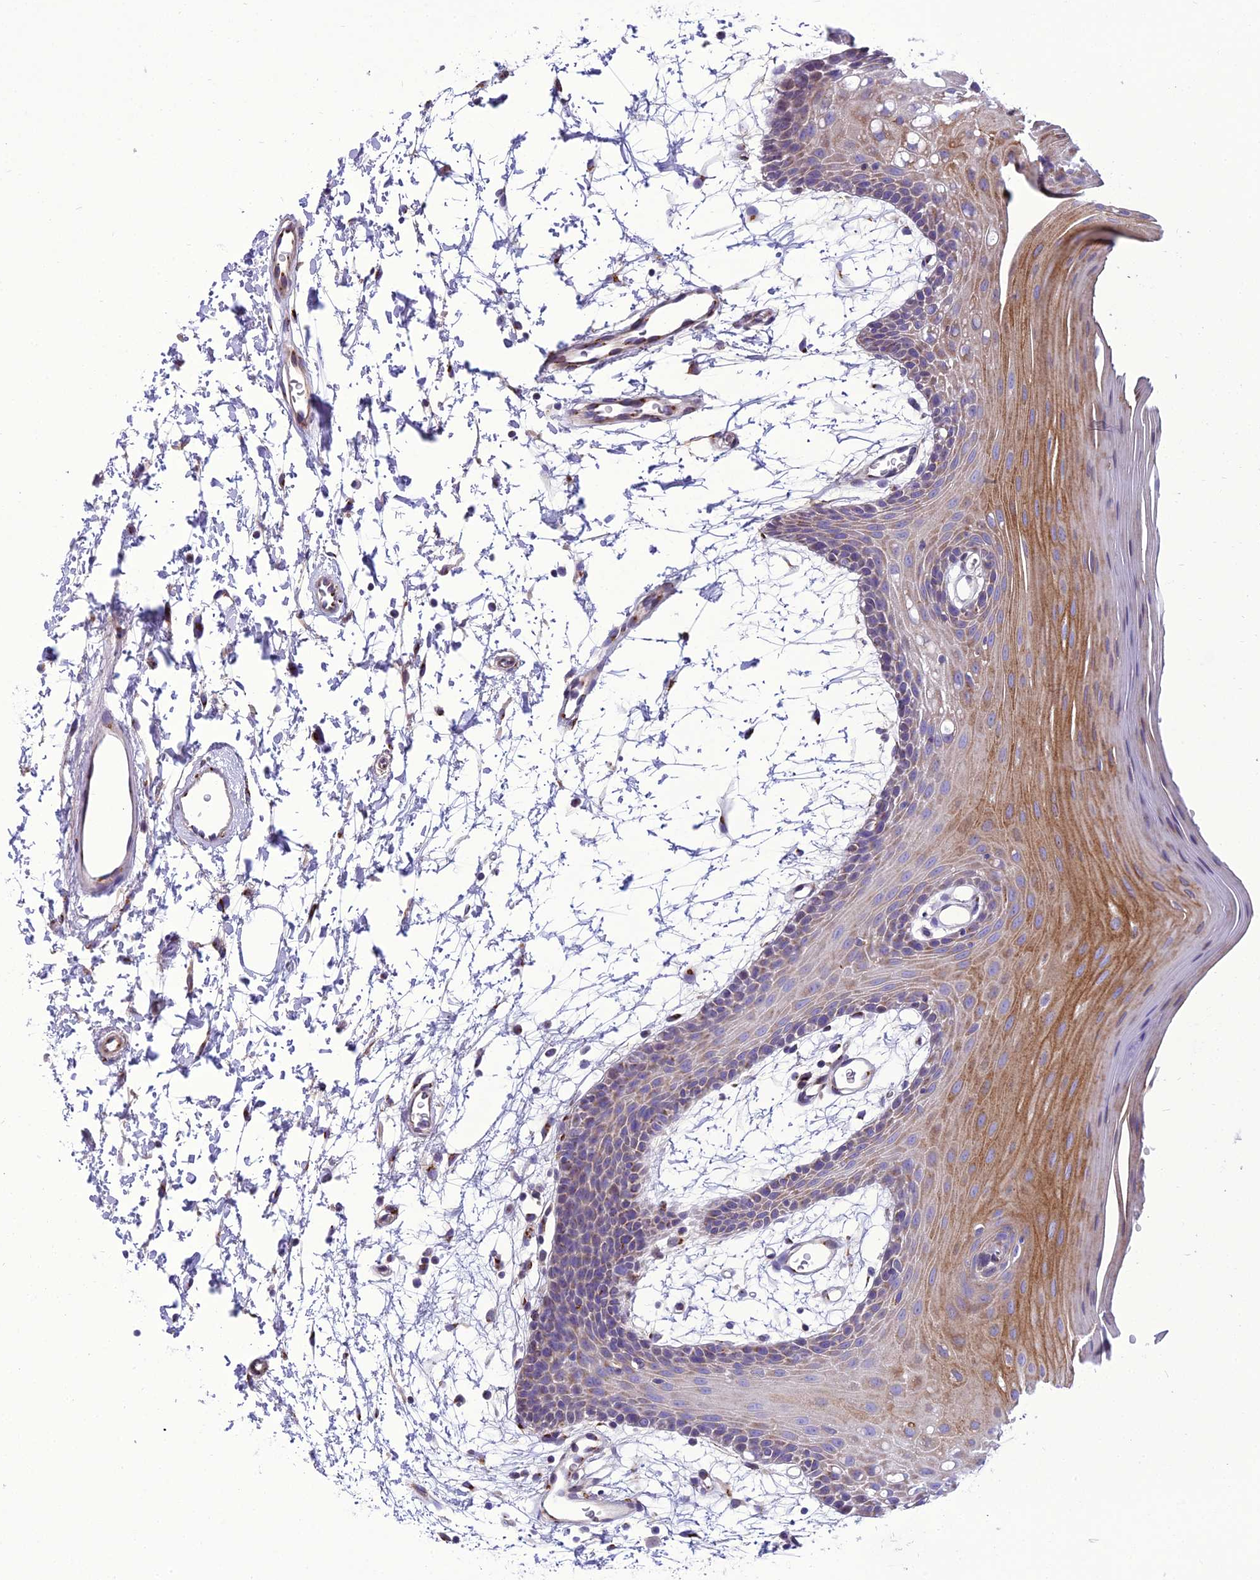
{"staining": {"intensity": "moderate", "quantity": "<25%", "location": "cytoplasmic/membranous"}, "tissue": "oral mucosa", "cell_type": "Squamous epithelial cells", "image_type": "normal", "snomed": [{"axis": "morphology", "description": "Normal tissue, NOS"}, {"axis": "topography", "description": "Skeletal muscle"}, {"axis": "topography", "description": "Oral tissue"}, {"axis": "topography", "description": "Salivary gland"}, {"axis": "topography", "description": "Peripheral nerve tissue"}], "caption": "This is a micrograph of IHC staining of unremarkable oral mucosa, which shows moderate positivity in the cytoplasmic/membranous of squamous epithelial cells.", "gene": "GOLM2", "patient": {"sex": "male", "age": 54}}